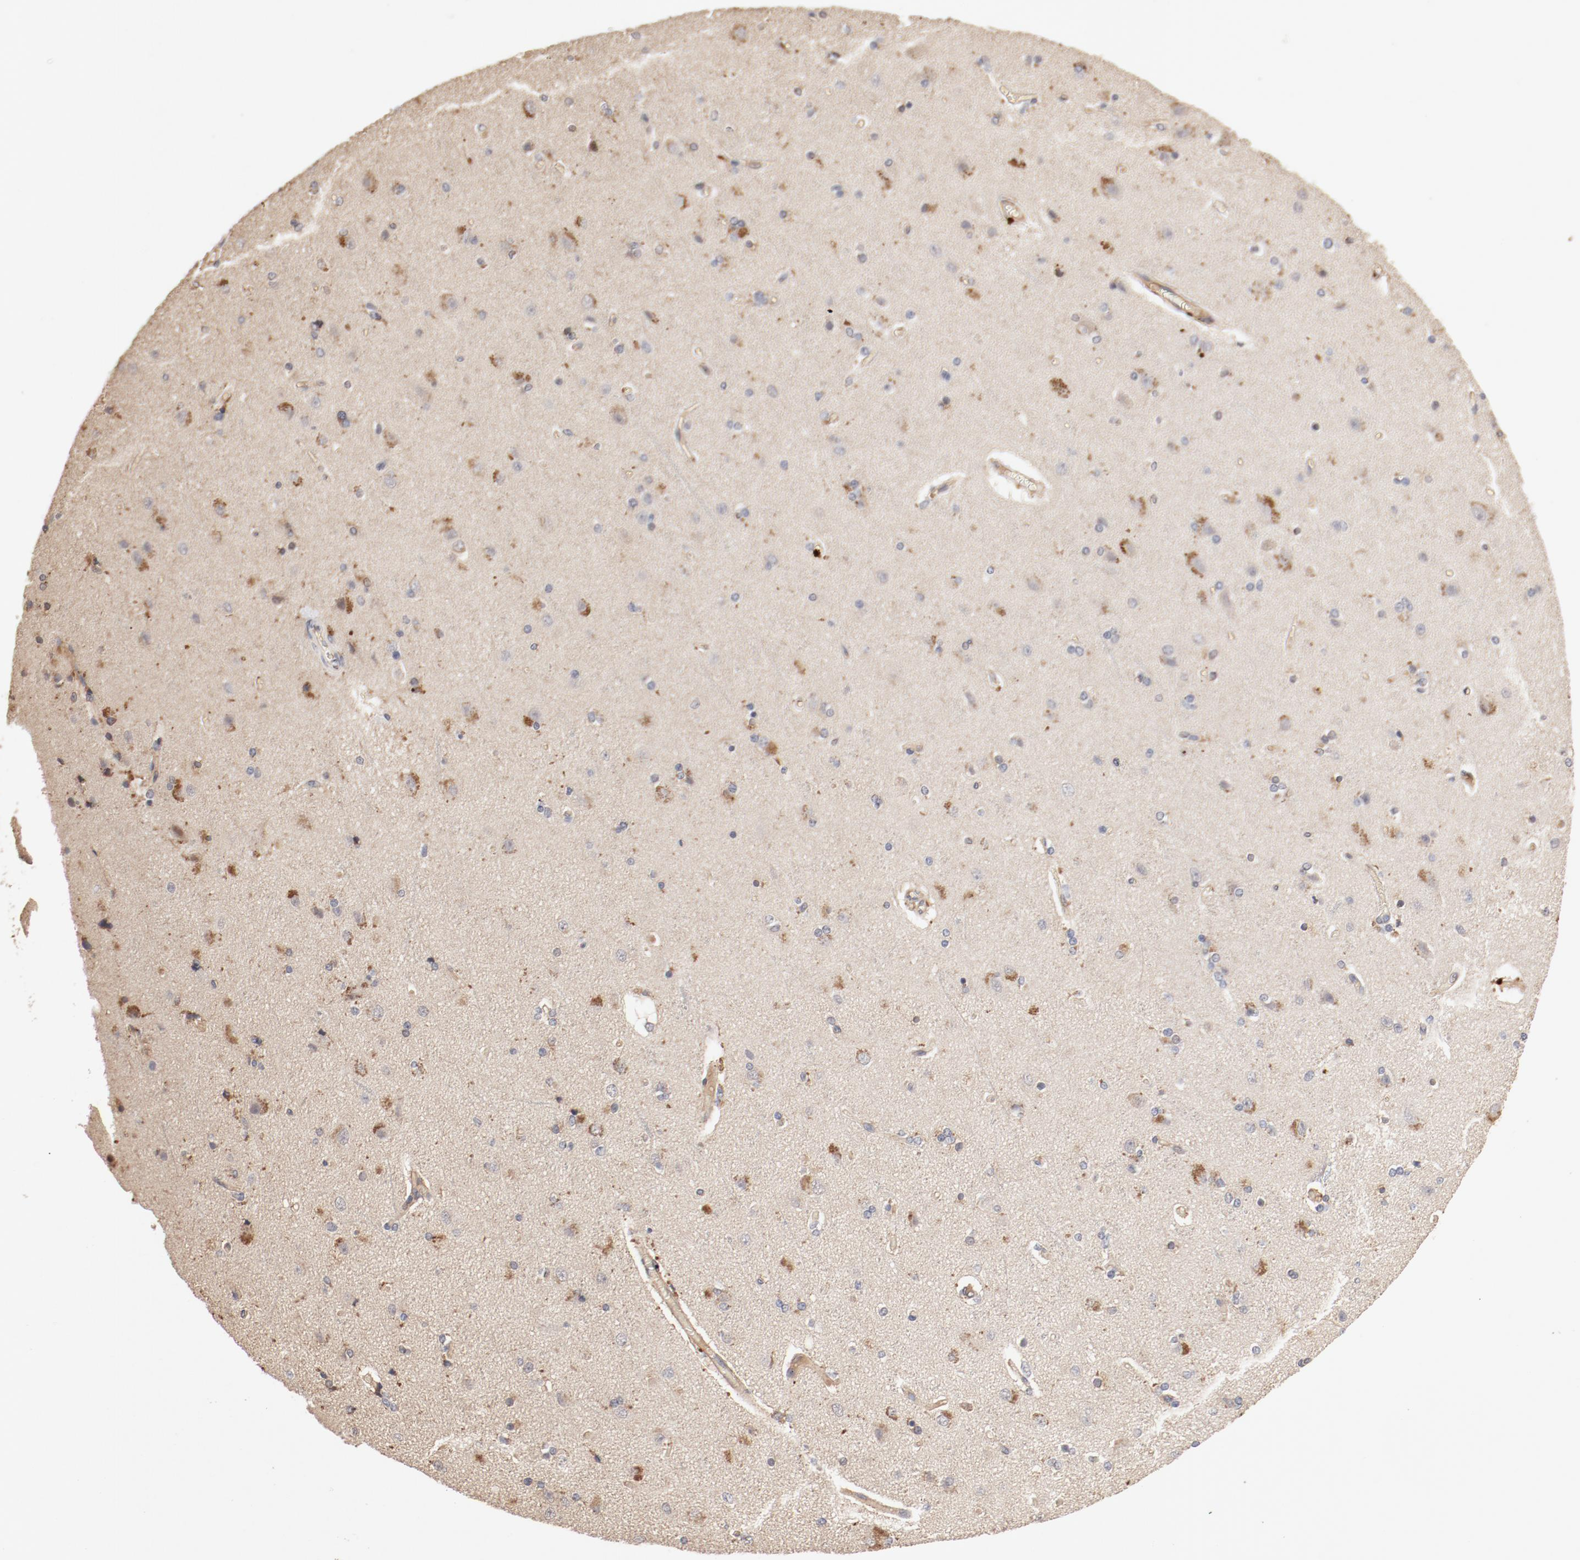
{"staining": {"intensity": "weak", "quantity": ">75%", "location": "cytoplasmic/membranous"}, "tissue": "cerebral cortex", "cell_type": "Endothelial cells", "image_type": "normal", "snomed": [{"axis": "morphology", "description": "Normal tissue, NOS"}, {"axis": "topography", "description": "Cerebral cortex"}], "caption": "Brown immunohistochemical staining in unremarkable cerebral cortex reveals weak cytoplasmic/membranous staining in about >75% of endothelial cells. (Stains: DAB (3,3'-diaminobenzidine) in brown, nuclei in blue, Microscopy: brightfield microscopy at high magnification).", "gene": "IL3RA", "patient": {"sex": "female", "age": 54}}